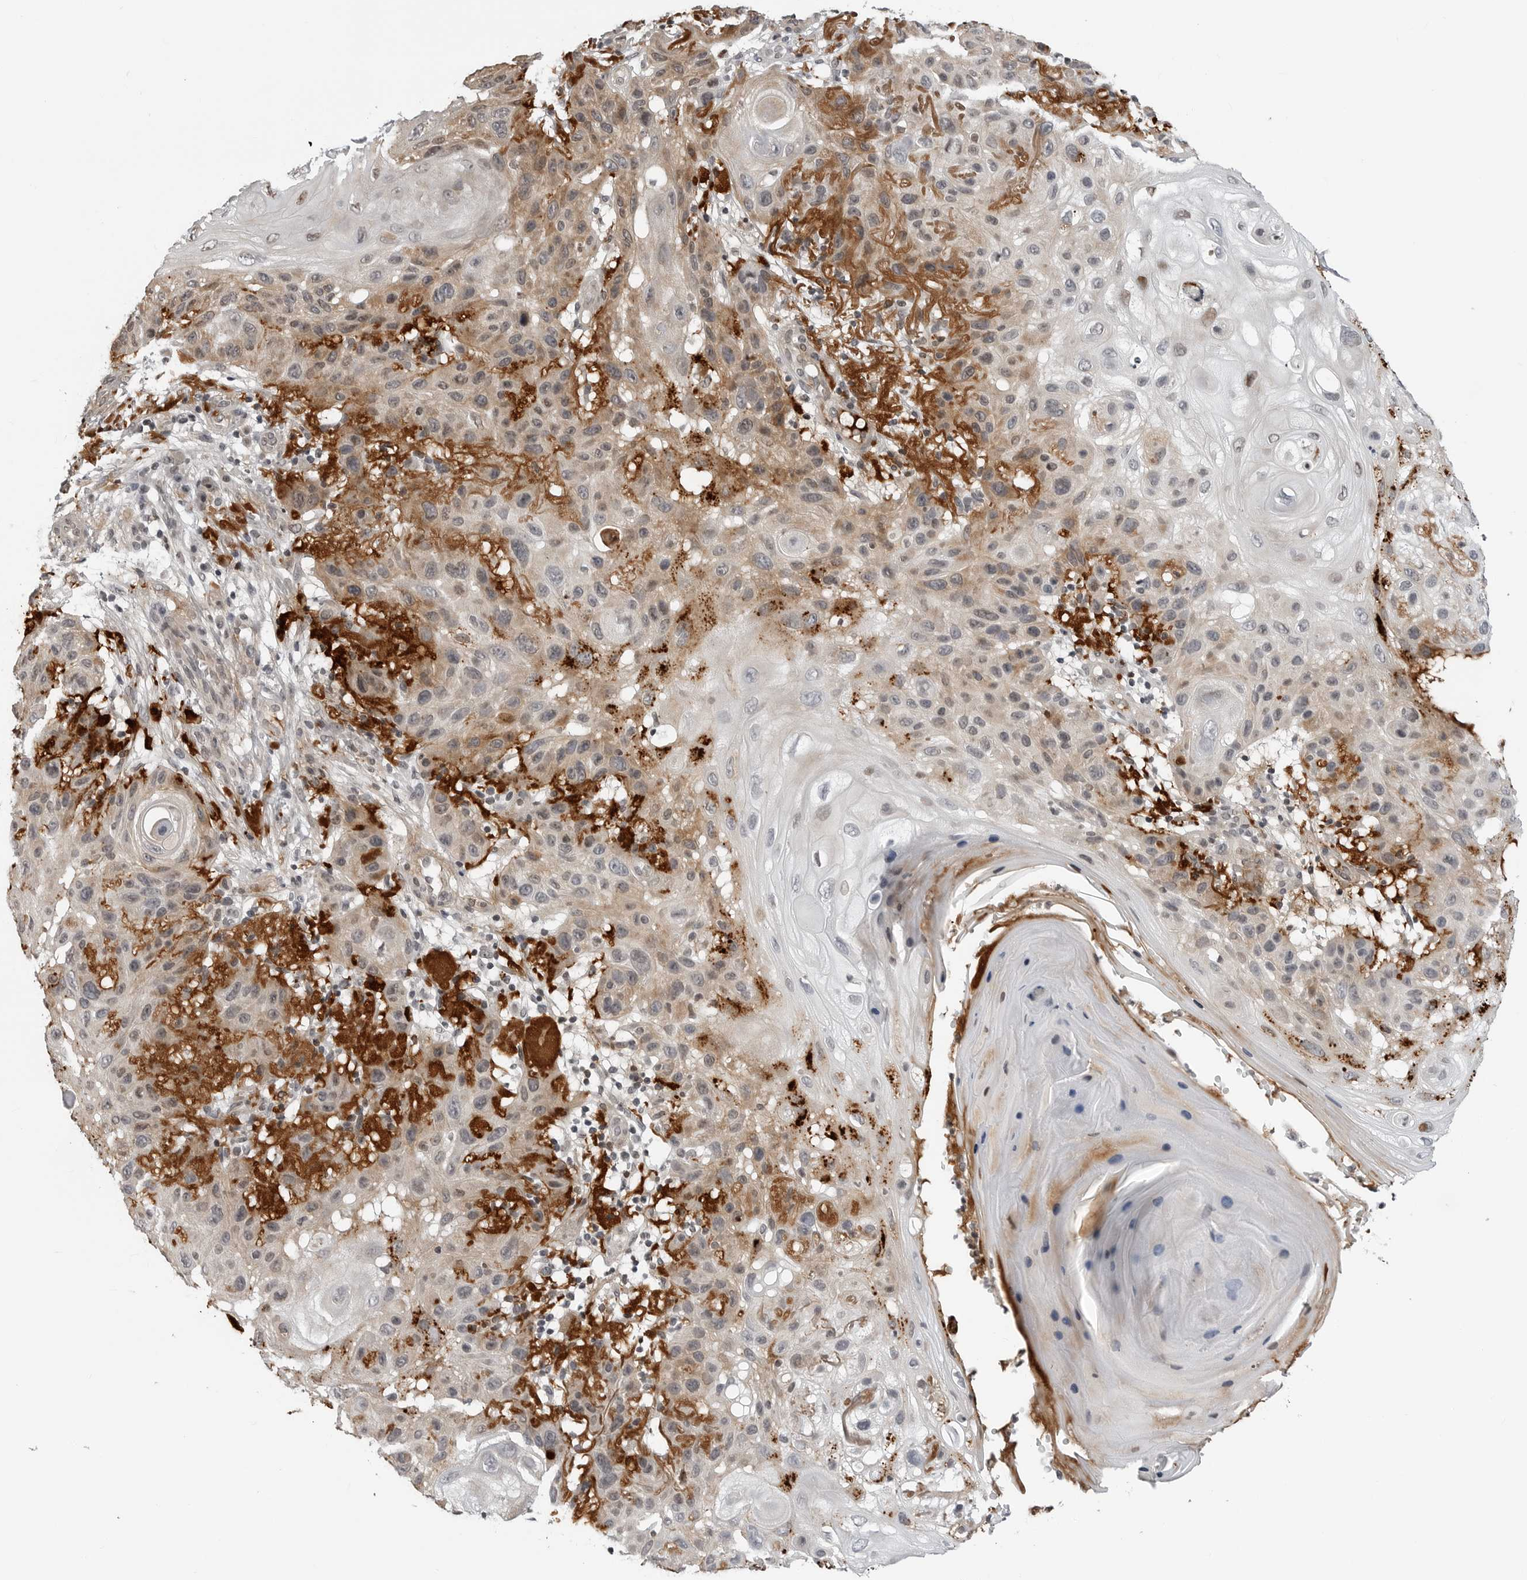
{"staining": {"intensity": "weak", "quantity": "25%-75%", "location": "cytoplasmic/membranous"}, "tissue": "skin cancer", "cell_type": "Tumor cells", "image_type": "cancer", "snomed": [{"axis": "morphology", "description": "Normal tissue, NOS"}, {"axis": "morphology", "description": "Squamous cell carcinoma, NOS"}, {"axis": "topography", "description": "Skin"}], "caption": "DAB immunohistochemical staining of skin squamous cell carcinoma exhibits weak cytoplasmic/membranous protein expression in about 25%-75% of tumor cells.", "gene": "CXCR5", "patient": {"sex": "female", "age": 96}}